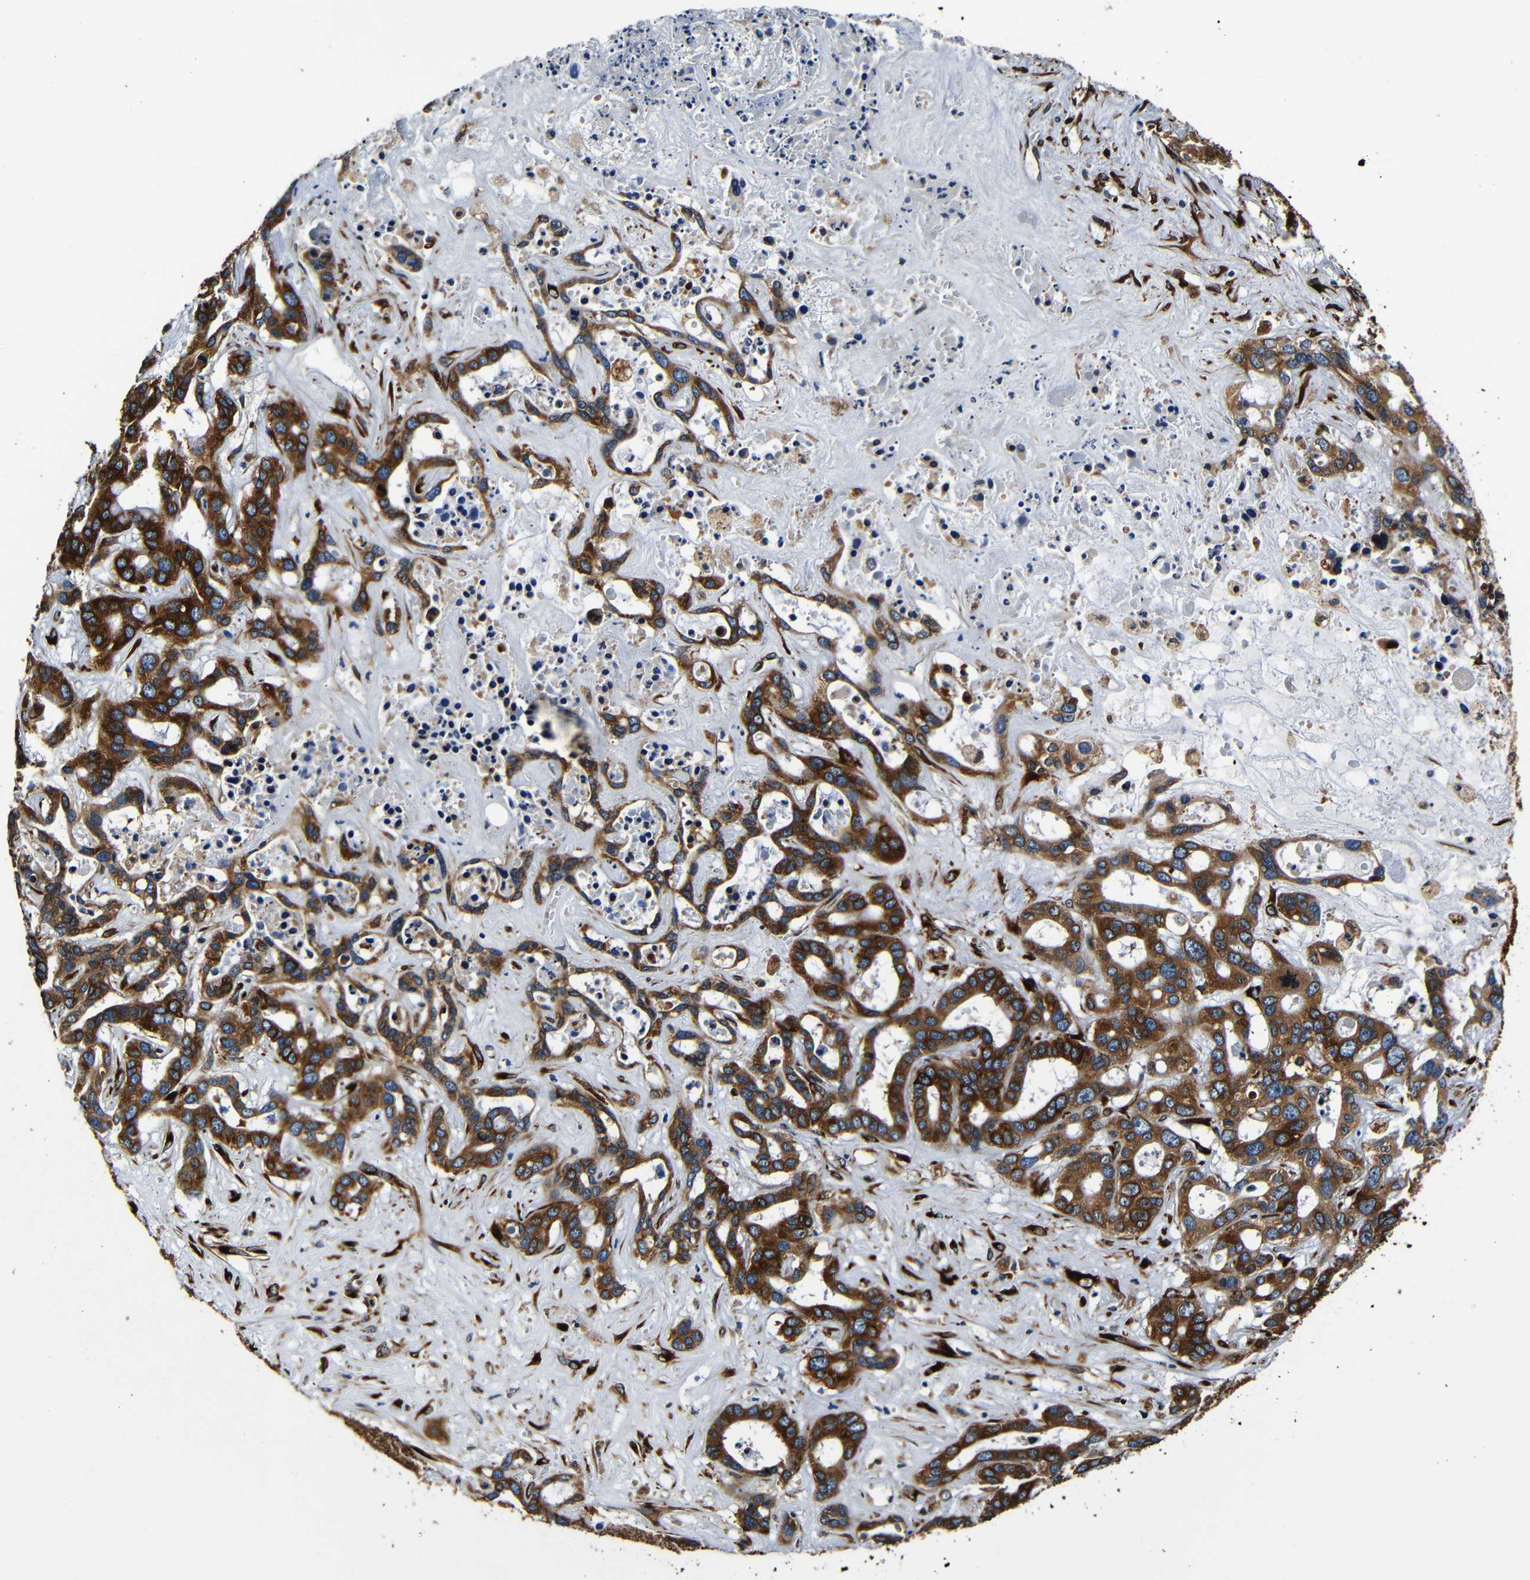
{"staining": {"intensity": "strong", "quantity": ">75%", "location": "cytoplasmic/membranous"}, "tissue": "liver cancer", "cell_type": "Tumor cells", "image_type": "cancer", "snomed": [{"axis": "morphology", "description": "Cholangiocarcinoma"}, {"axis": "topography", "description": "Liver"}], "caption": "A brown stain labels strong cytoplasmic/membranous positivity of a protein in human cholangiocarcinoma (liver) tumor cells. The staining was performed using DAB (3,3'-diaminobenzidine) to visualize the protein expression in brown, while the nuclei were stained in blue with hematoxylin (Magnification: 20x).", "gene": "RRBP1", "patient": {"sex": "female", "age": 65}}